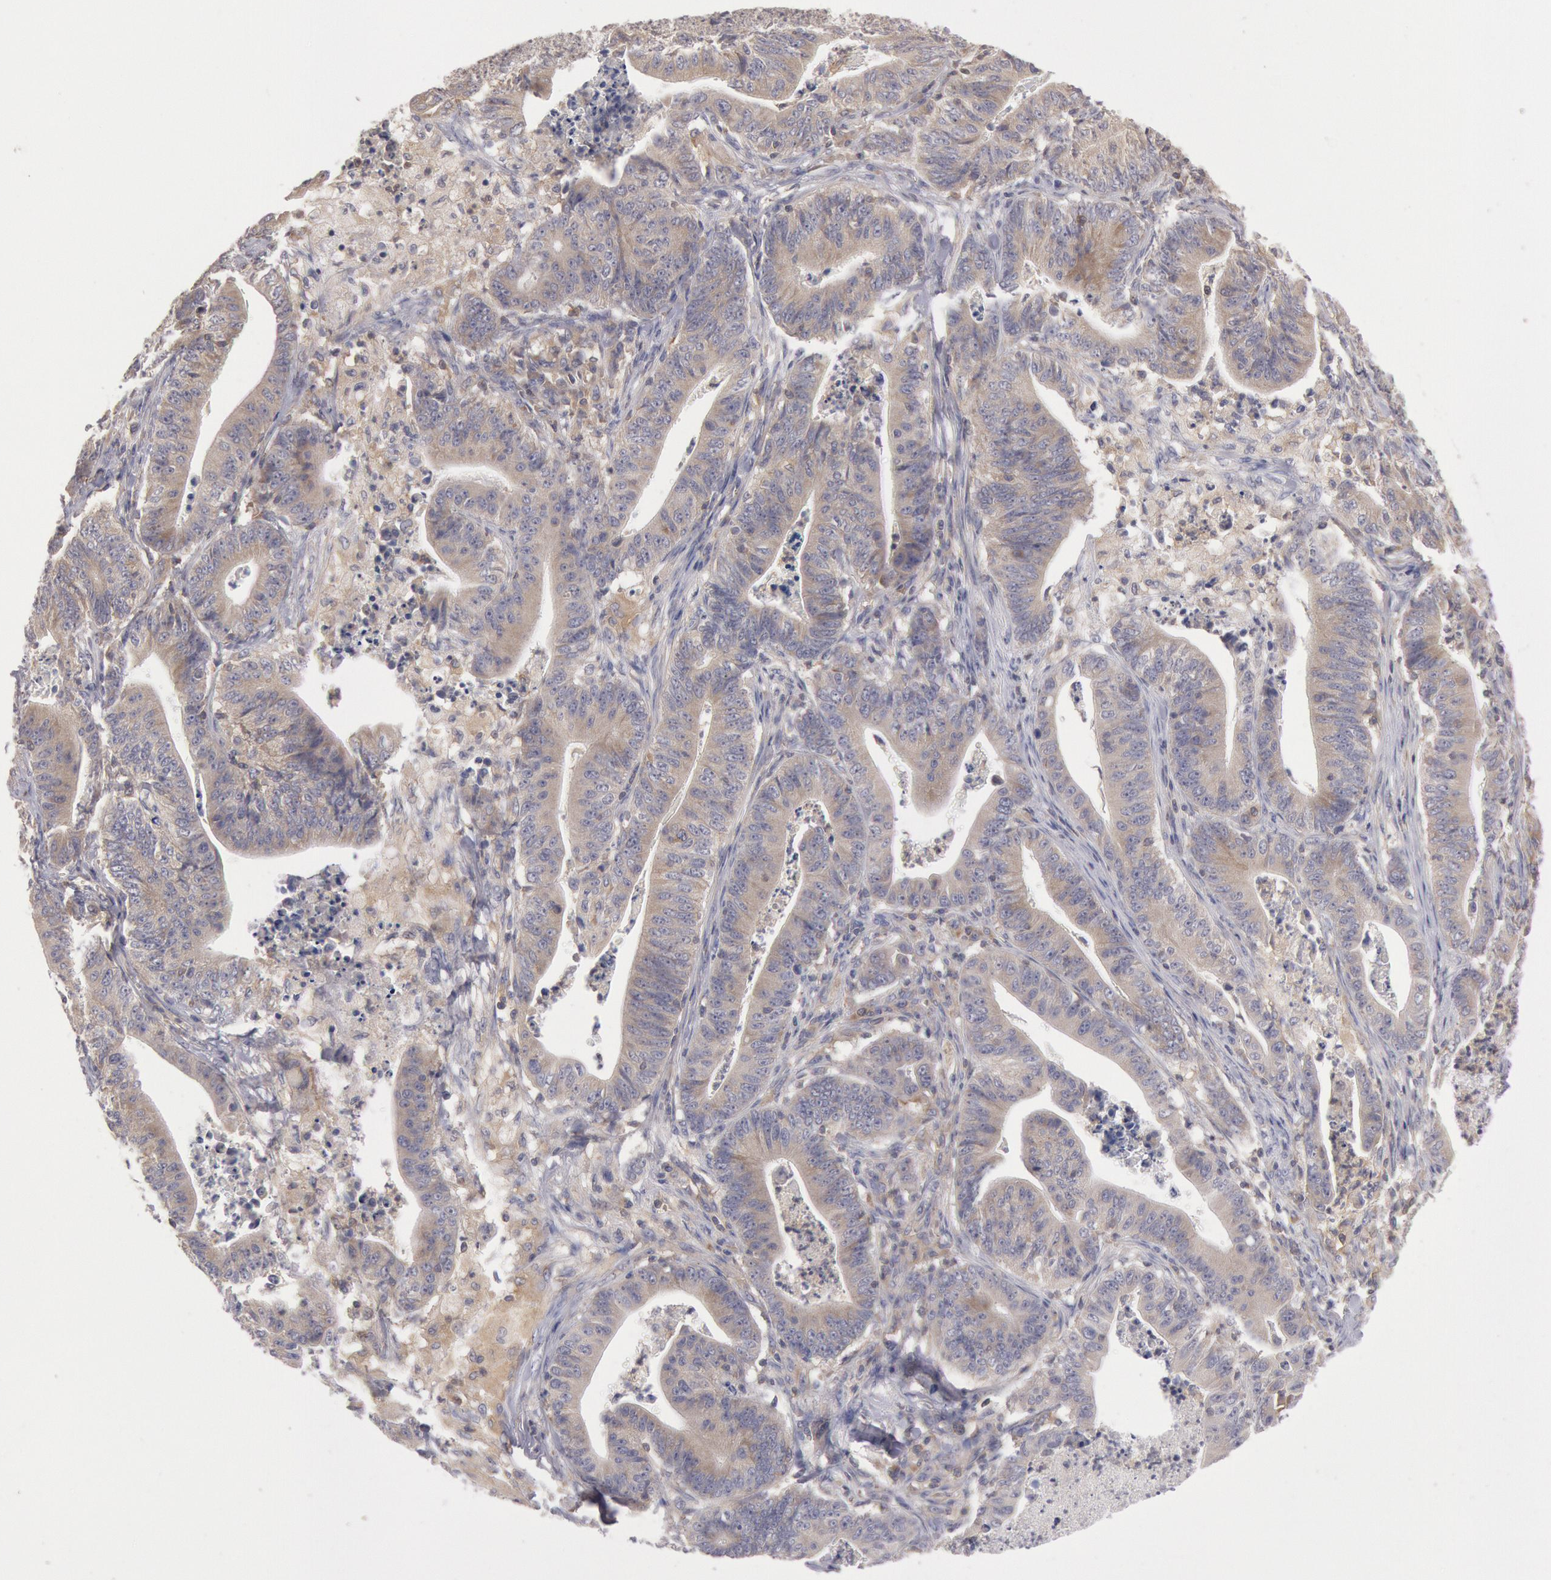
{"staining": {"intensity": "weak", "quantity": ">75%", "location": "cytoplasmic/membranous"}, "tissue": "stomach cancer", "cell_type": "Tumor cells", "image_type": "cancer", "snomed": [{"axis": "morphology", "description": "Adenocarcinoma, NOS"}, {"axis": "topography", "description": "Stomach, lower"}], "caption": "A brown stain shows weak cytoplasmic/membranous expression of a protein in adenocarcinoma (stomach) tumor cells.", "gene": "PIK3R1", "patient": {"sex": "female", "age": 86}}